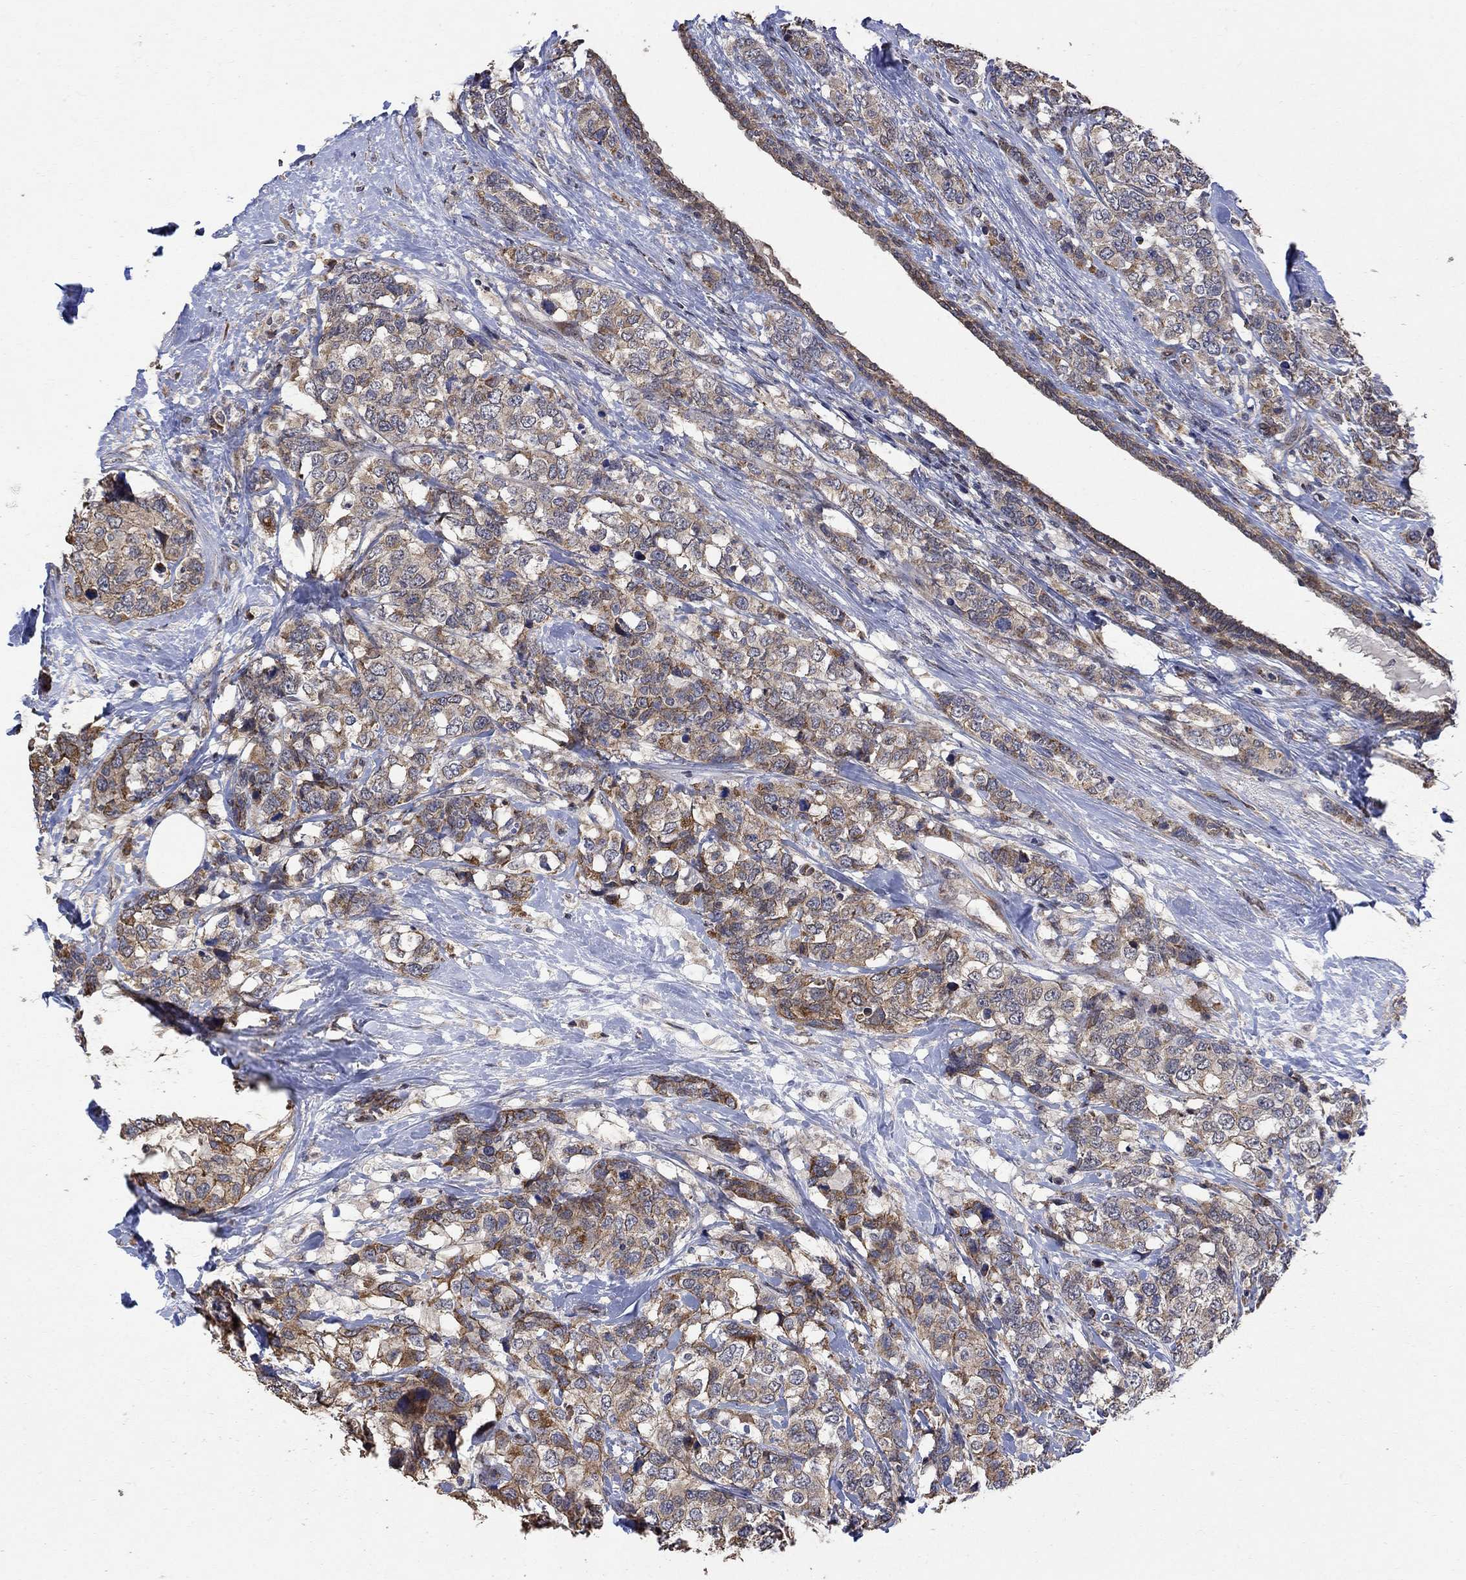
{"staining": {"intensity": "moderate", "quantity": "25%-75%", "location": "cytoplasmic/membranous"}, "tissue": "breast cancer", "cell_type": "Tumor cells", "image_type": "cancer", "snomed": [{"axis": "morphology", "description": "Lobular carcinoma"}, {"axis": "topography", "description": "Breast"}], "caption": "DAB (3,3'-diaminobenzidine) immunohistochemical staining of breast cancer displays moderate cytoplasmic/membranous protein staining in approximately 25%-75% of tumor cells. The protein of interest is shown in brown color, while the nuclei are stained blue.", "gene": "ANKRA2", "patient": {"sex": "female", "age": 59}}